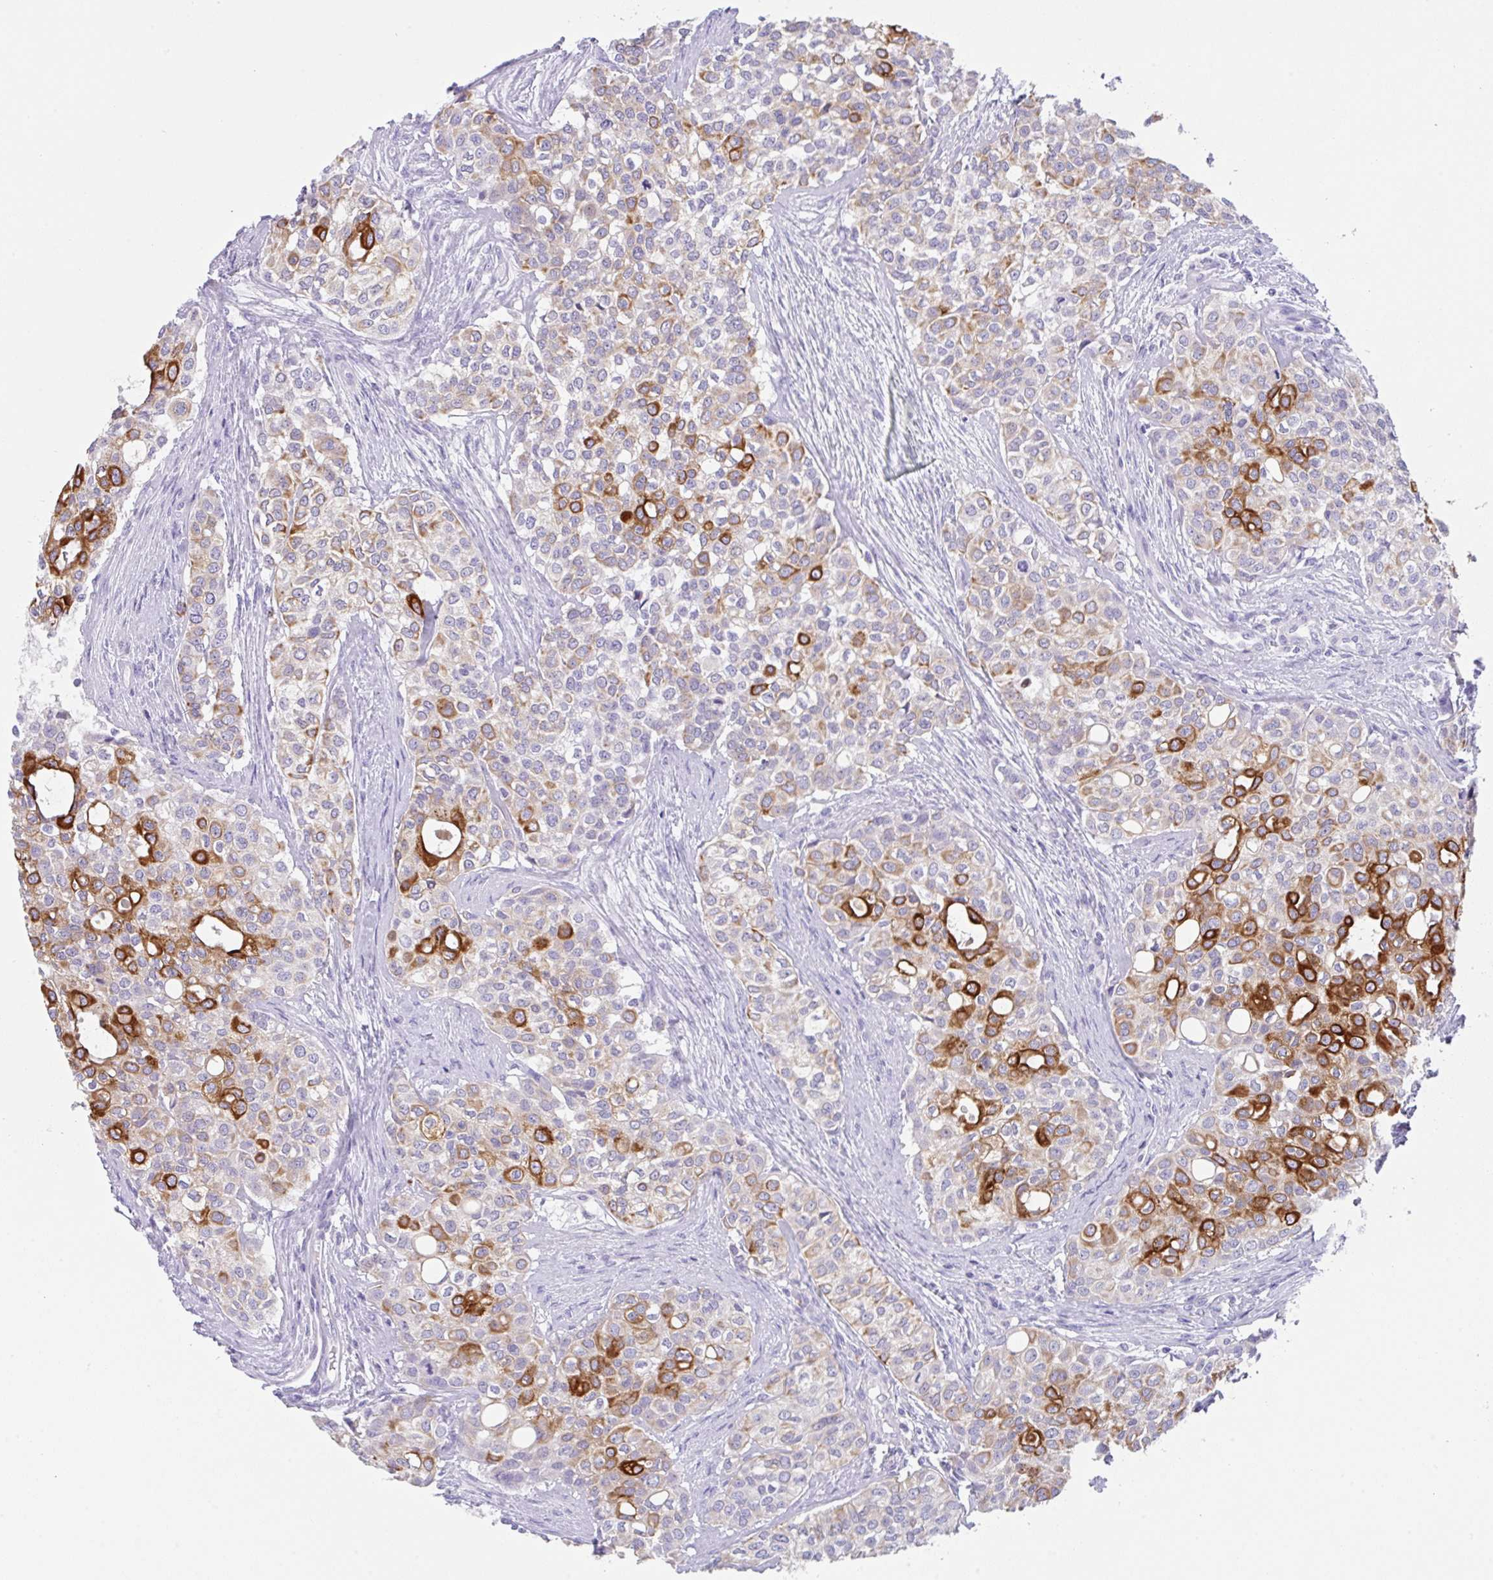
{"staining": {"intensity": "strong", "quantity": "<25%", "location": "cytoplasmic/membranous"}, "tissue": "head and neck cancer", "cell_type": "Tumor cells", "image_type": "cancer", "snomed": [{"axis": "morphology", "description": "Adenocarcinoma, NOS"}, {"axis": "topography", "description": "Head-Neck"}], "caption": "Immunohistochemistry of head and neck cancer demonstrates medium levels of strong cytoplasmic/membranous staining in about <25% of tumor cells.", "gene": "TRAF4", "patient": {"sex": "male", "age": 81}}